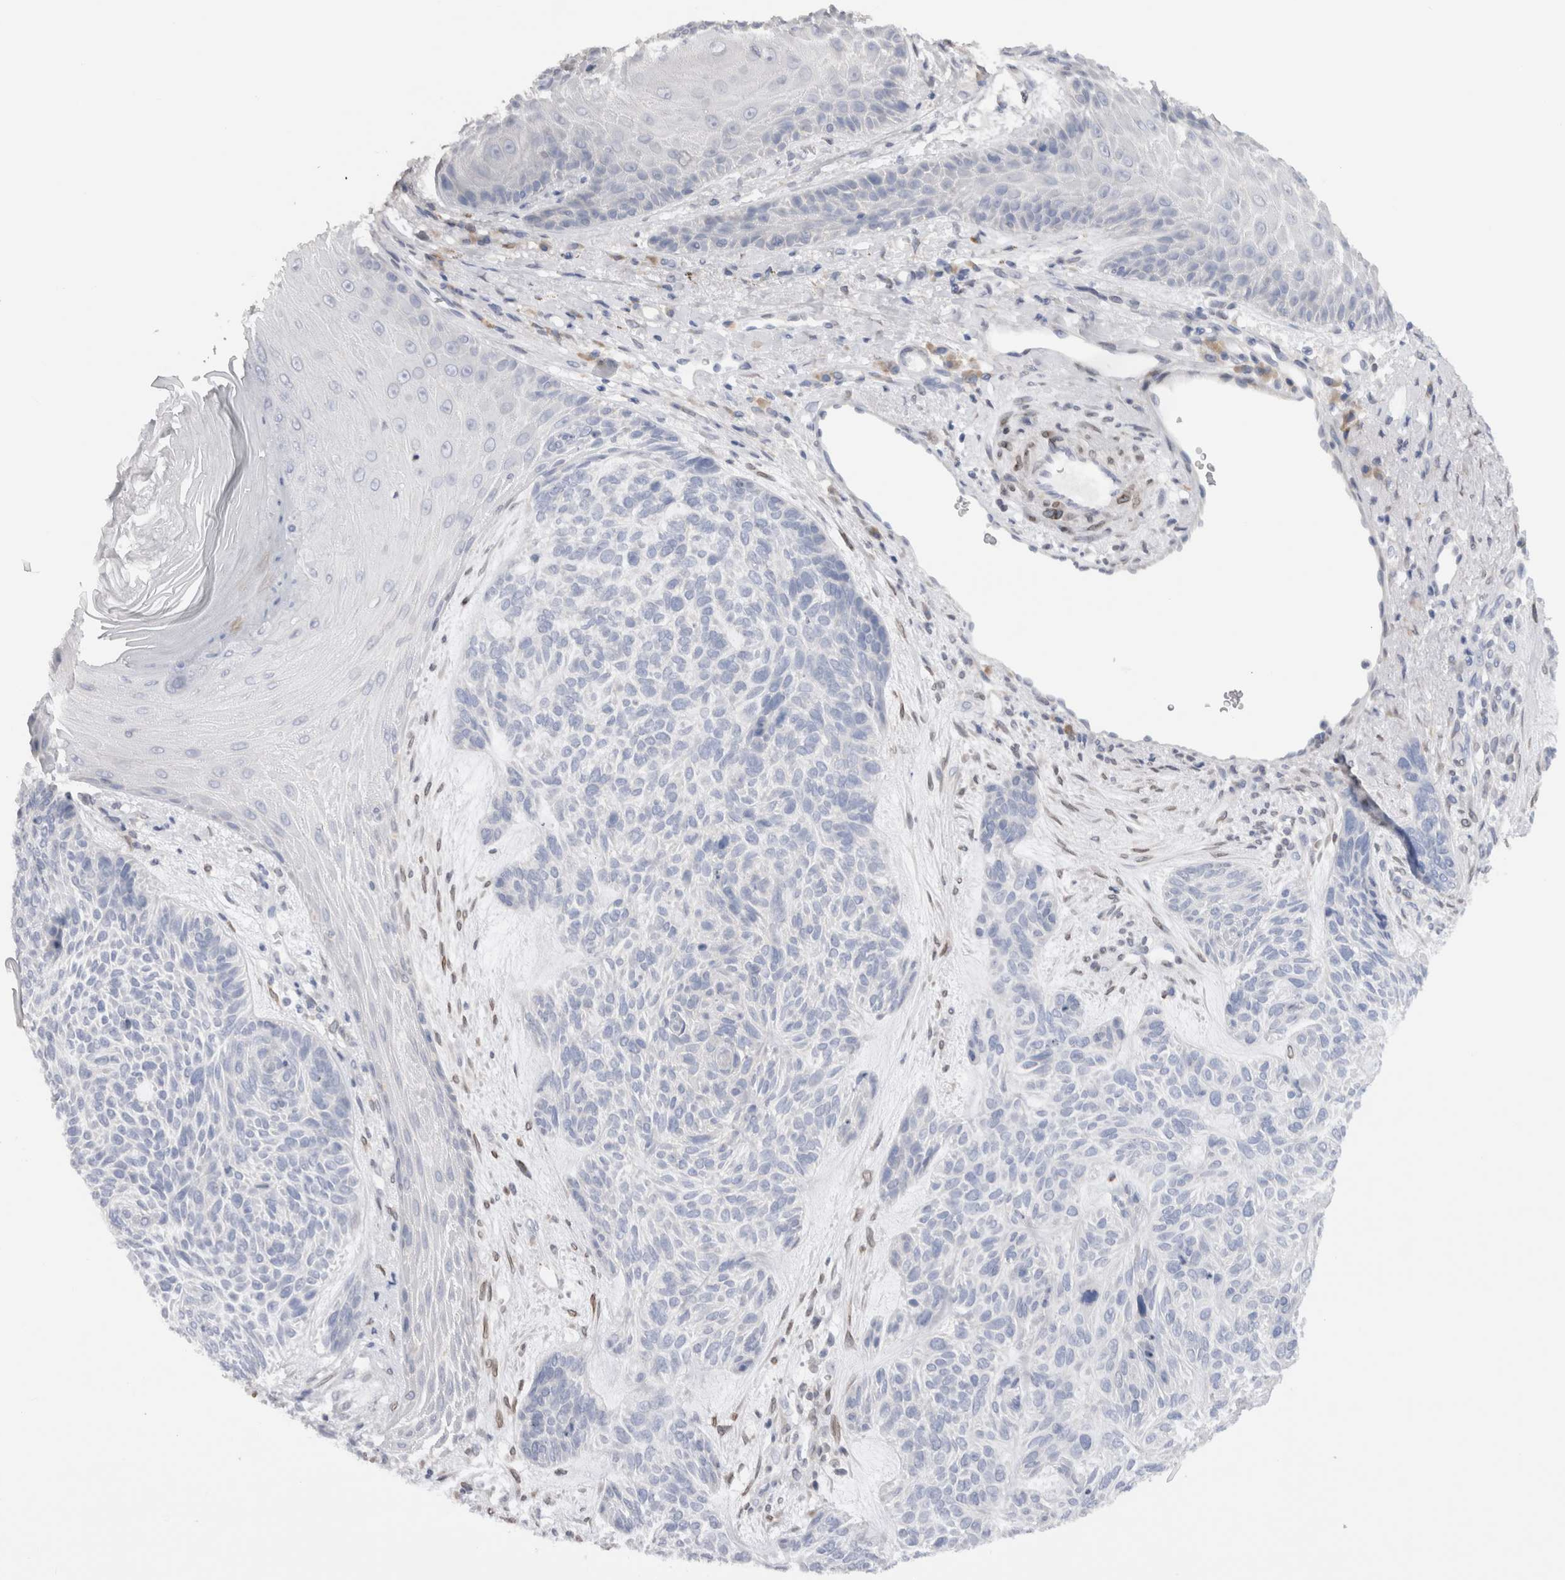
{"staining": {"intensity": "negative", "quantity": "none", "location": "none"}, "tissue": "skin cancer", "cell_type": "Tumor cells", "image_type": "cancer", "snomed": [{"axis": "morphology", "description": "Basal cell carcinoma"}, {"axis": "topography", "description": "Skin"}], "caption": "This is an immunohistochemistry micrograph of skin cancer. There is no expression in tumor cells.", "gene": "VCPIP1", "patient": {"sex": "male", "age": 55}}